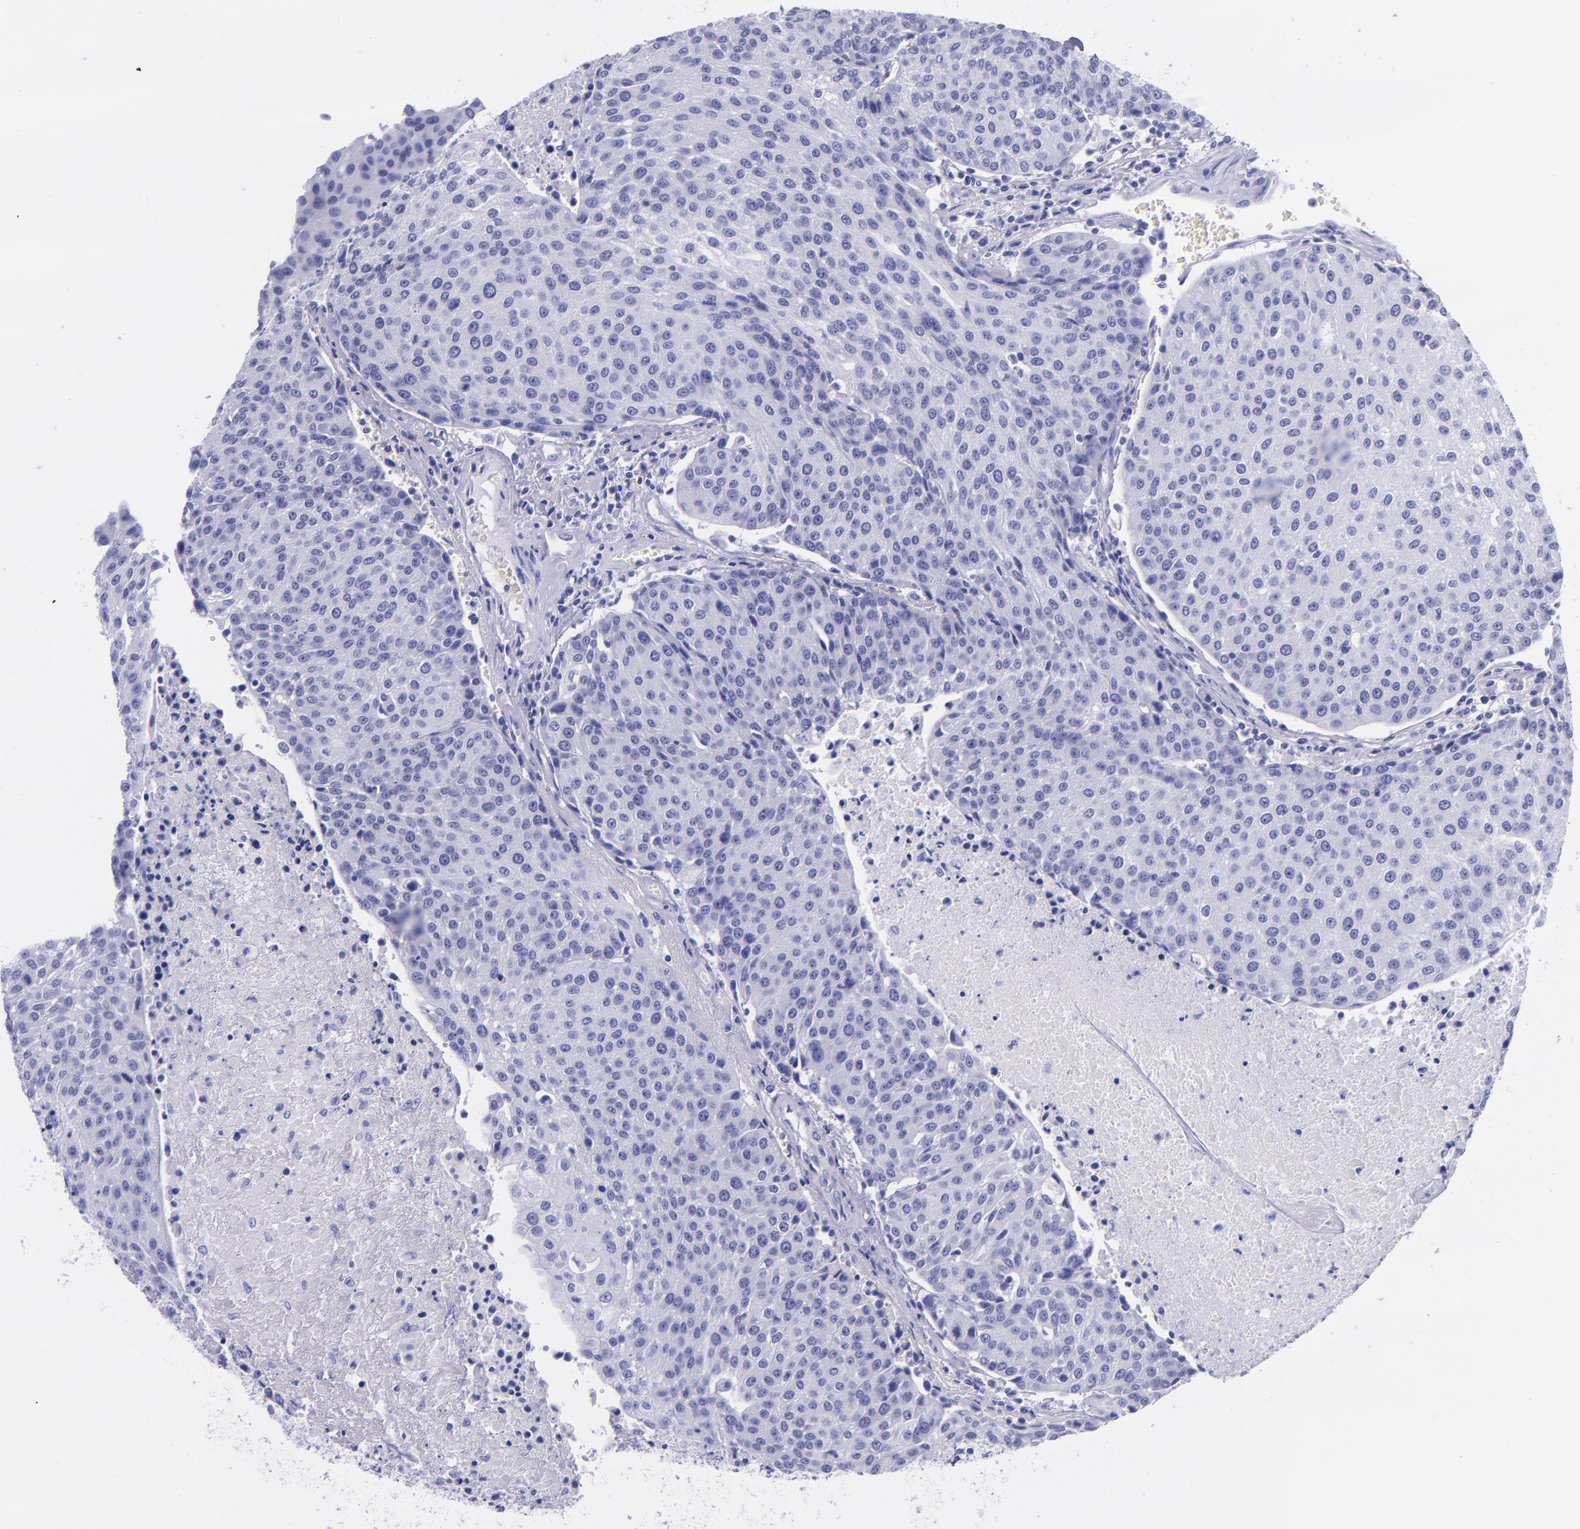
{"staining": {"intensity": "negative", "quantity": "none", "location": "none"}, "tissue": "urothelial cancer", "cell_type": "Tumor cells", "image_type": "cancer", "snomed": [{"axis": "morphology", "description": "Urothelial carcinoma, High grade"}, {"axis": "topography", "description": "Urinary bladder"}], "caption": "Histopathology image shows no significant protein positivity in tumor cells of urothelial cancer.", "gene": "MBP", "patient": {"sex": "female", "age": 85}}